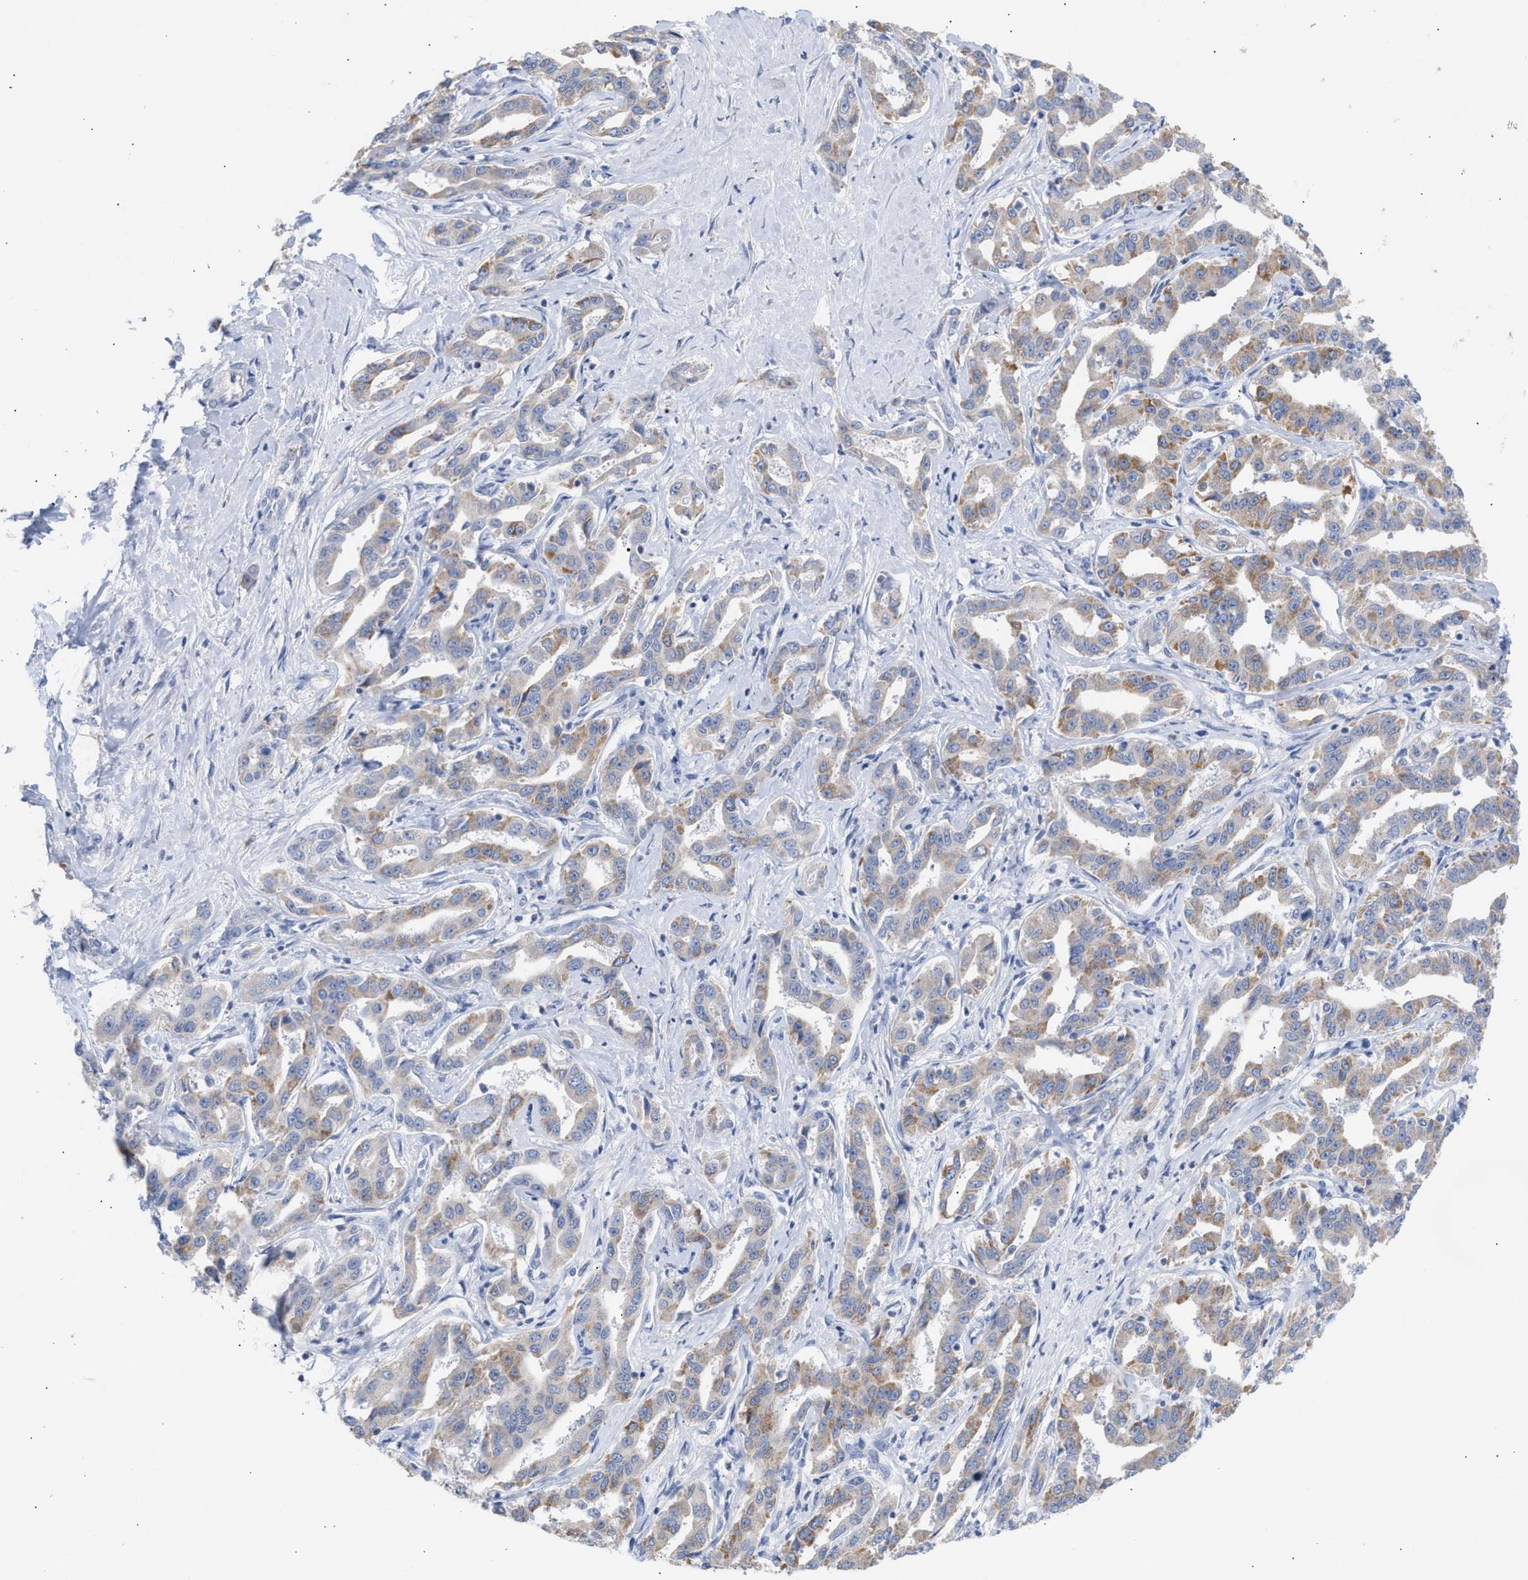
{"staining": {"intensity": "moderate", "quantity": "25%-75%", "location": "cytoplasmic/membranous"}, "tissue": "liver cancer", "cell_type": "Tumor cells", "image_type": "cancer", "snomed": [{"axis": "morphology", "description": "Cholangiocarcinoma"}, {"axis": "topography", "description": "Liver"}], "caption": "A brown stain highlights moderate cytoplasmic/membranous positivity of a protein in human liver cancer (cholangiocarcinoma) tumor cells.", "gene": "ACOT13", "patient": {"sex": "male", "age": 59}}